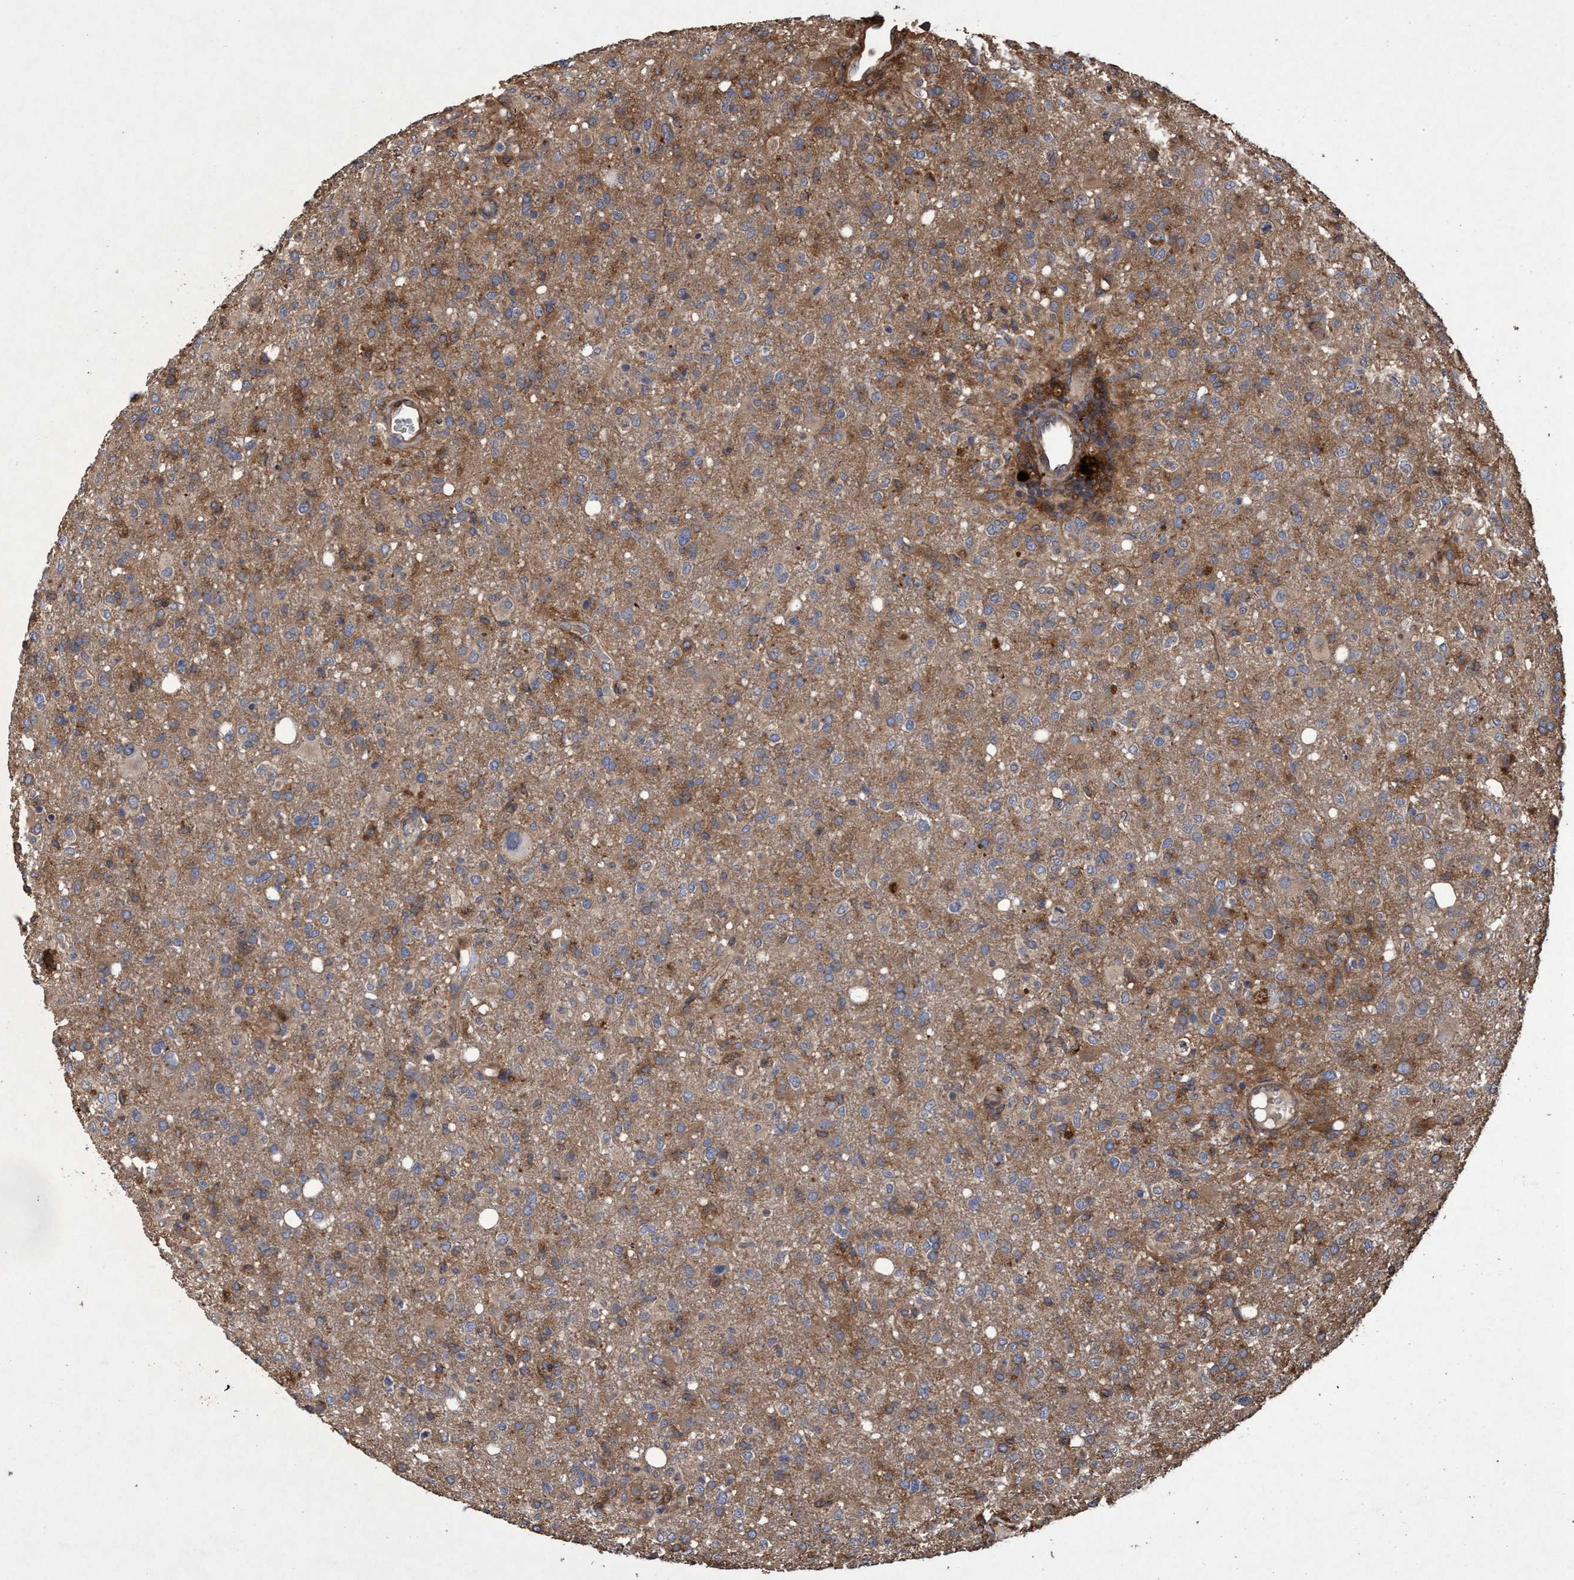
{"staining": {"intensity": "moderate", "quantity": ">75%", "location": "cytoplasmic/membranous"}, "tissue": "glioma", "cell_type": "Tumor cells", "image_type": "cancer", "snomed": [{"axis": "morphology", "description": "Glioma, malignant, High grade"}, {"axis": "topography", "description": "Brain"}], "caption": "Protein analysis of glioma tissue reveals moderate cytoplasmic/membranous positivity in approximately >75% of tumor cells.", "gene": "CHMP6", "patient": {"sex": "female", "age": 57}}